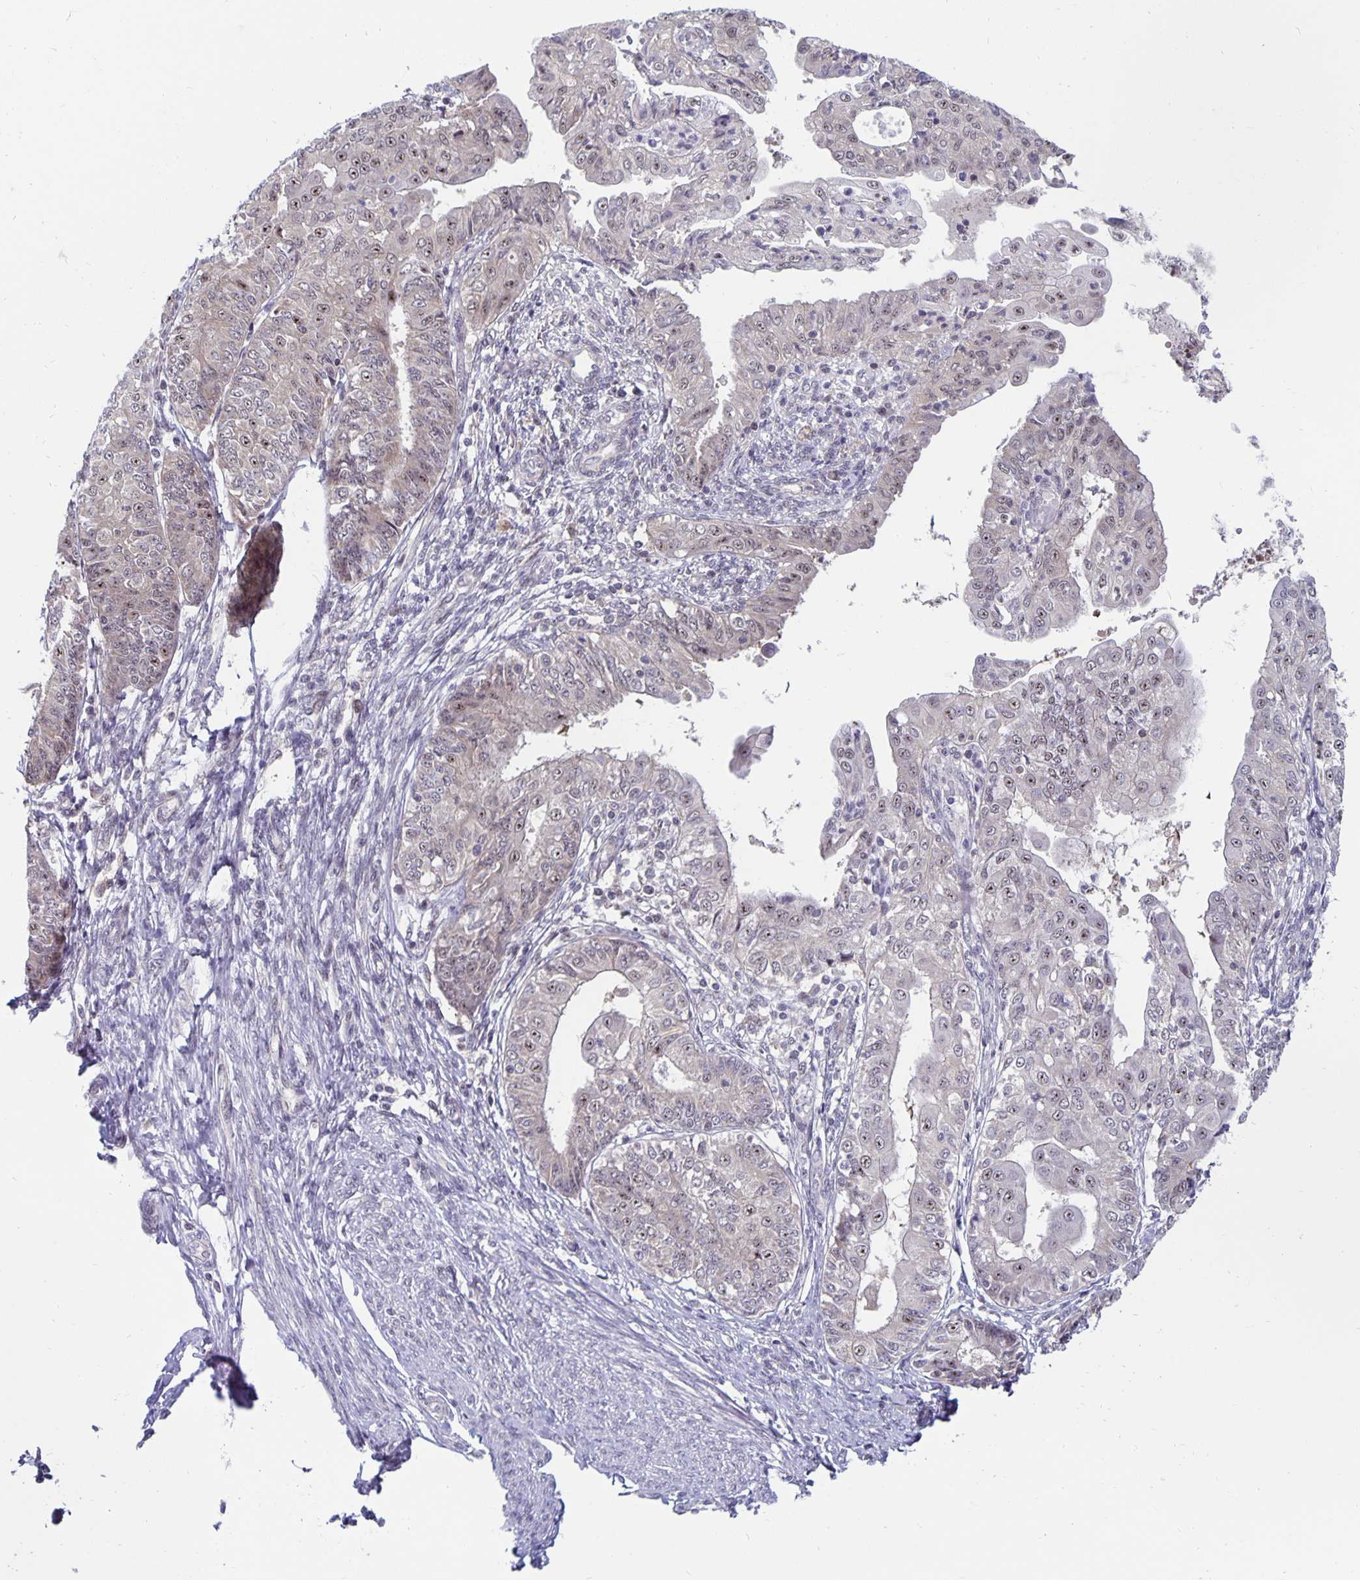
{"staining": {"intensity": "weak", "quantity": "<25%", "location": "nuclear"}, "tissue": "endometrial cancer", "cell_type": "Tumor cells", "image_type": "cancer", "snomed": [{"axis": "morphology", "description": "Adenocarcinoma, NOS"}, {"axis": "topography", "description": "Endometrium"}], "caption": "The immunohistochemistry (IHC) photomicrograph has no significant positivity in tumor cells of adenocarcinoma (endometrial) tissue.", "gene": "EXOC6B", "patient": {"sex": "female", "age": 68}}